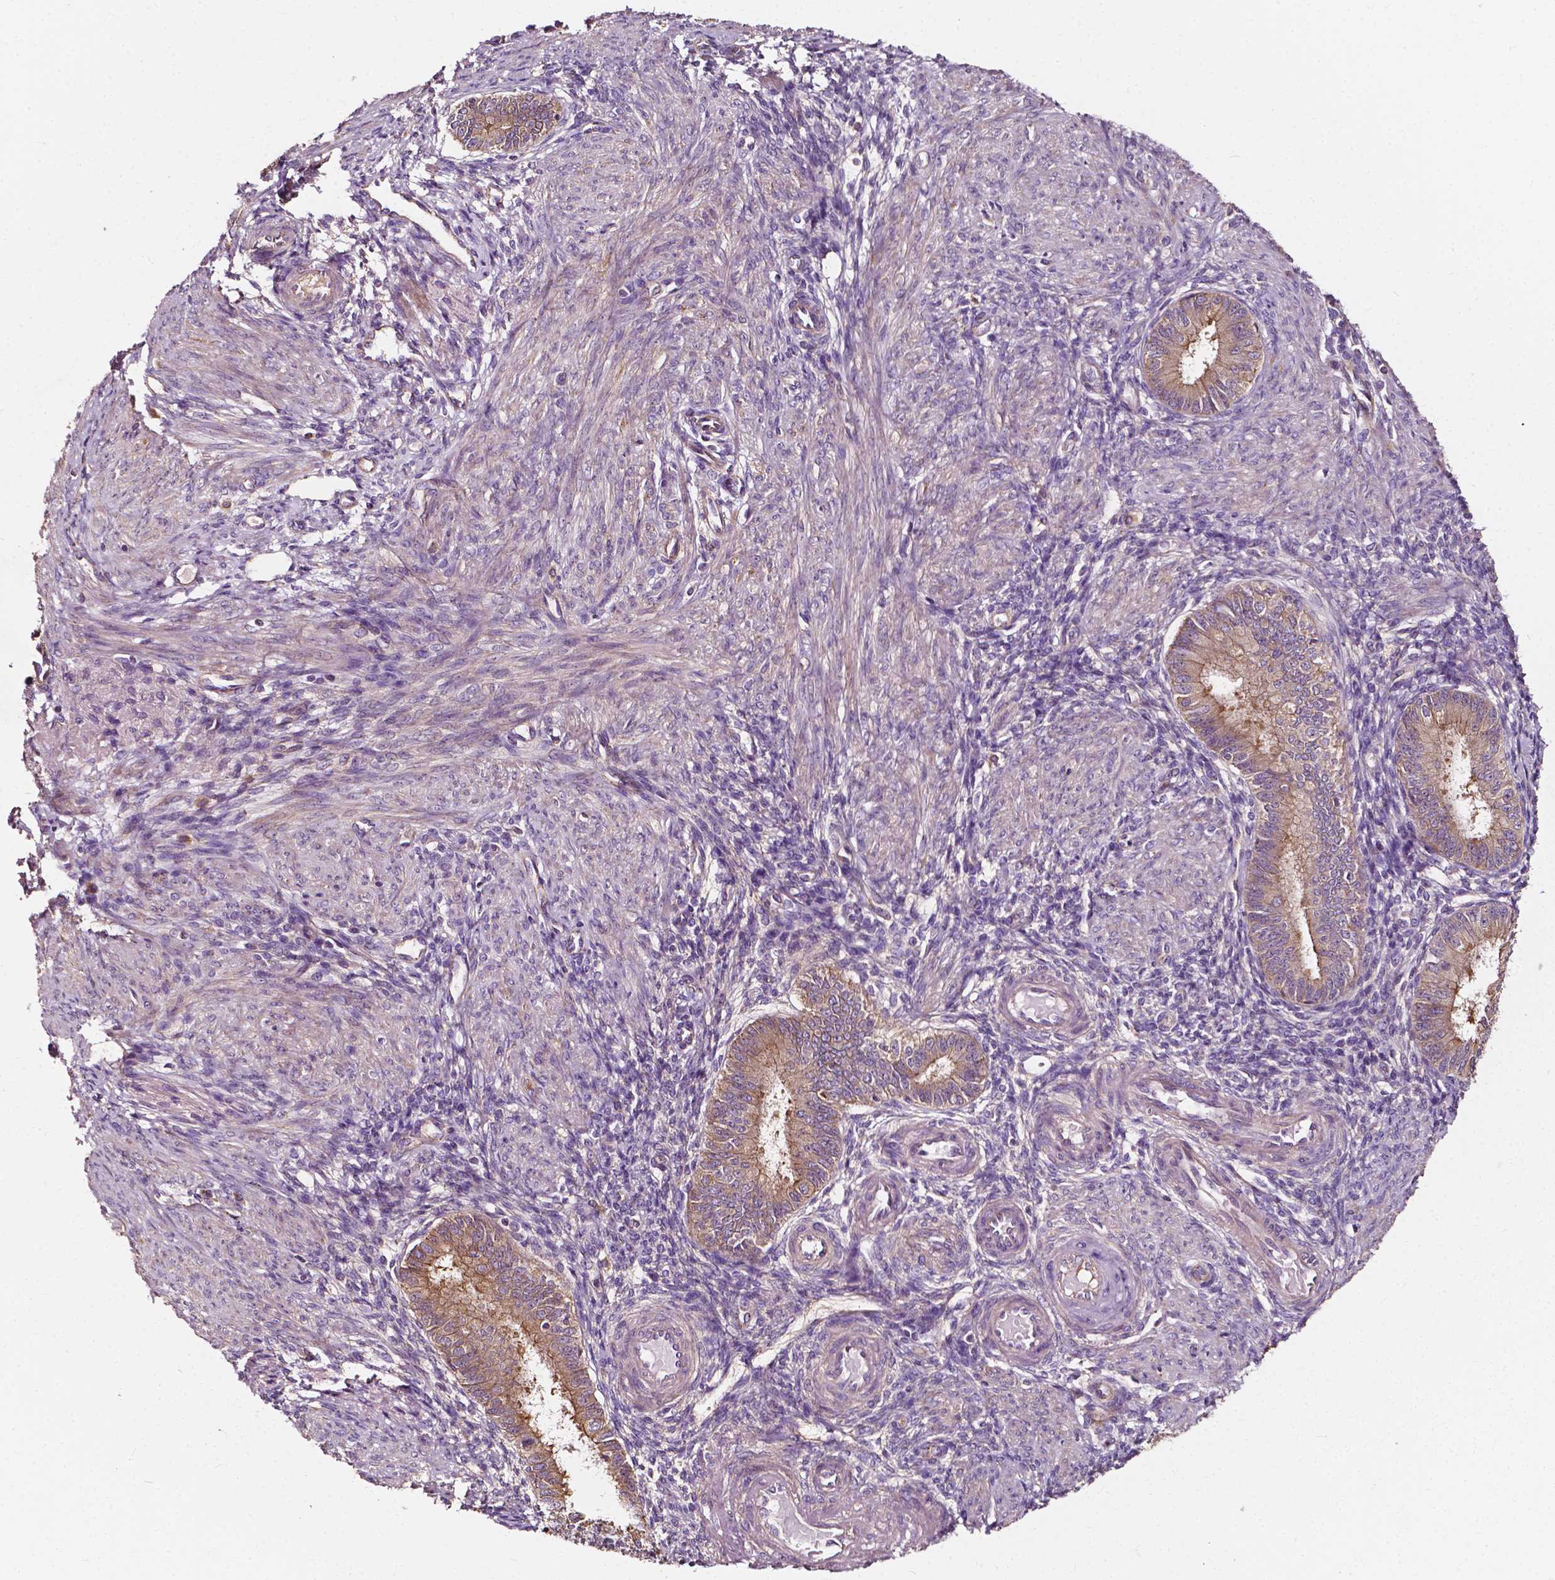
{"staining": {"intensity": "negative", "quantity": "none", "location": "none"}, "tissue": "endometrium", "cell_type": "Cells in endometrial stroma", "image_type": "normal", "snomed": [{"axis": "morphology", "description": "Normal tissue, NOS"}, {"axis": "topography", "description": "Endometrium"}], "caption": "This micrograph is of unremarkable endometrium stained with immunohistochemistry to label a protein in brown with the nuclei are counter-stained blue. There is no expression in cells in endometrial stroma. (DAB (3,3'-diaminobenzidine) immunohistochemistry (IHC) visualized using brightfield microscopy, high magnification).", "gene": "ATG16L1", "patient": {"sex": "female", "age": 39}}